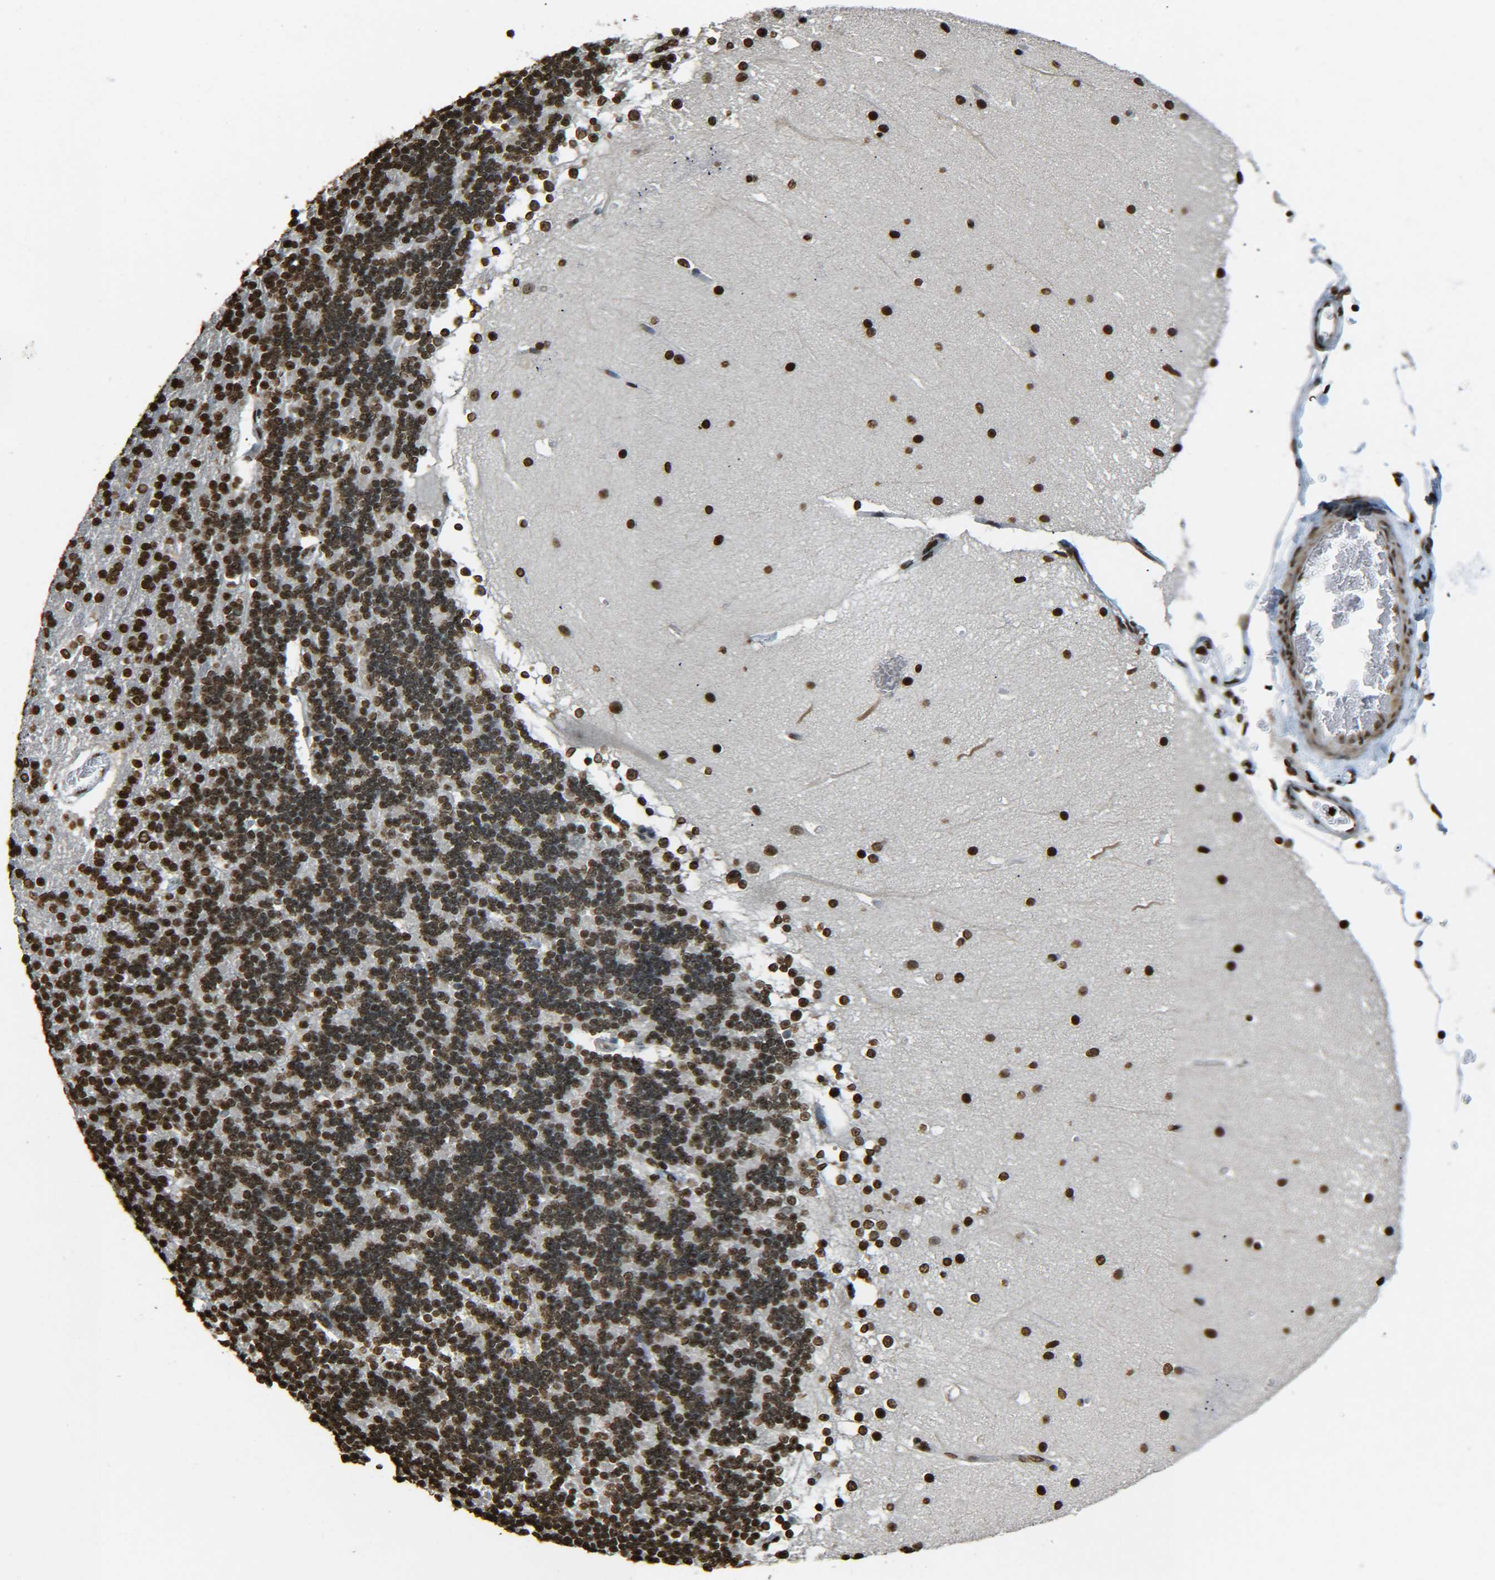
{"staining": {"intensity": "strong", "quantity": ">75%", "location": "nuclear"}, "tissue": "cerebellum", "cell_type": "Cells in granular layer", "image_type": "normal", "snomed": [{"axis": "morphology", "description": "Normal tissue, NOS"}, {"axis": "topography", "description": "Cerebellum"}], "caption": "Immunohistochemical staining of unremarkable human cerebellum exhibits >75% levels of strong nuclear protein expression in about >75% of cells in granular layer.", "gene": "H4C16", "patient": {"sex": "female", "age": 19}}